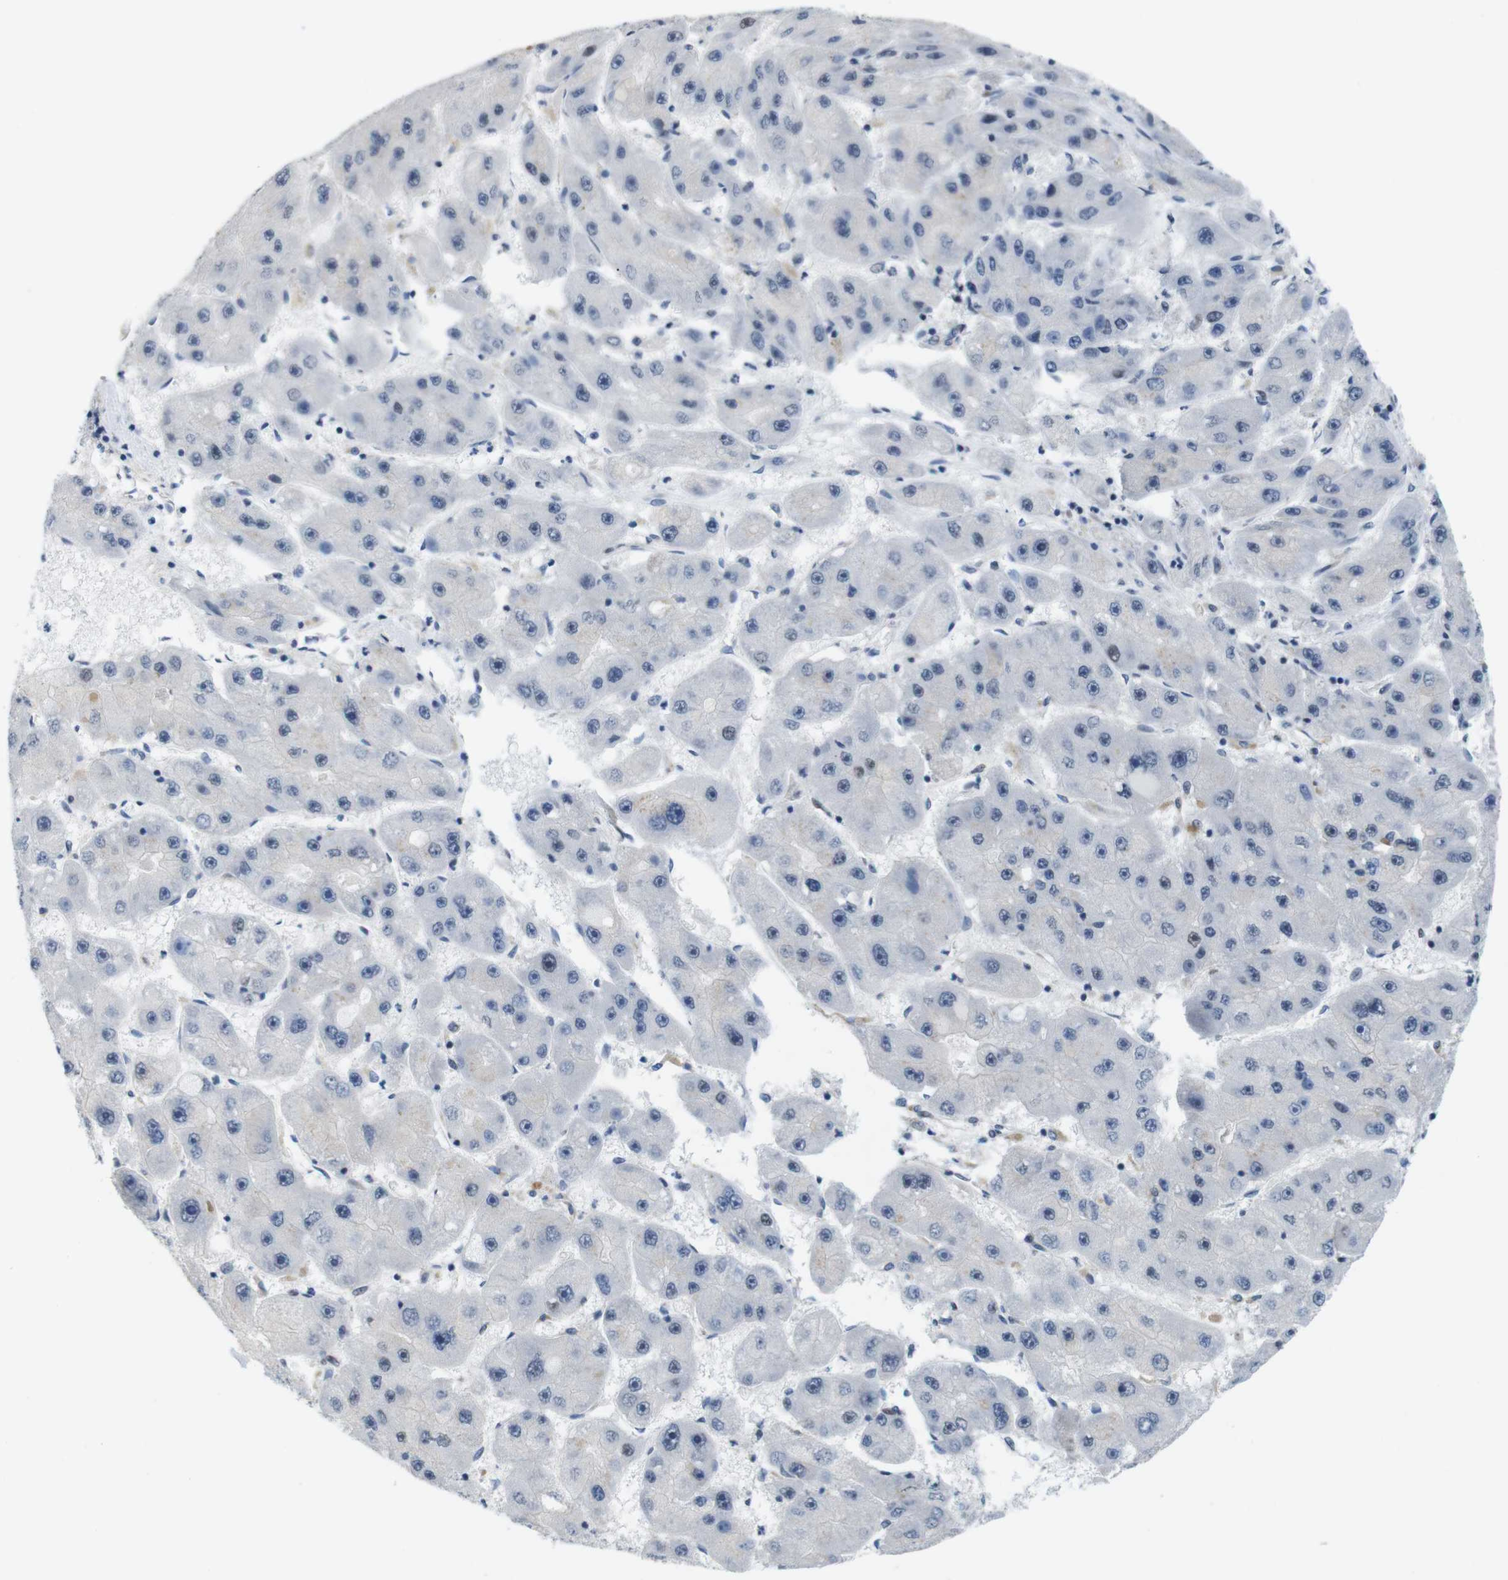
{"staining": {"intensity": "negative", "quantity": "none", "location": "none"}, "tissue": "liver cancer", "cell_type": "Tumor cells", "image_type": "cancer", "snomed": [{"axis": "morphology", "description": "Carcinoma, Hepatocellular, NOS"}, {"axis": "topography", "description": "Liver"}], "caption": "Photomicrograph shows no protein staining in tumor cells of hepatocellular carcinoma (liver) tissue.", "gene": "SMCO2", "patient": {"sex": "female", "age": 61}}